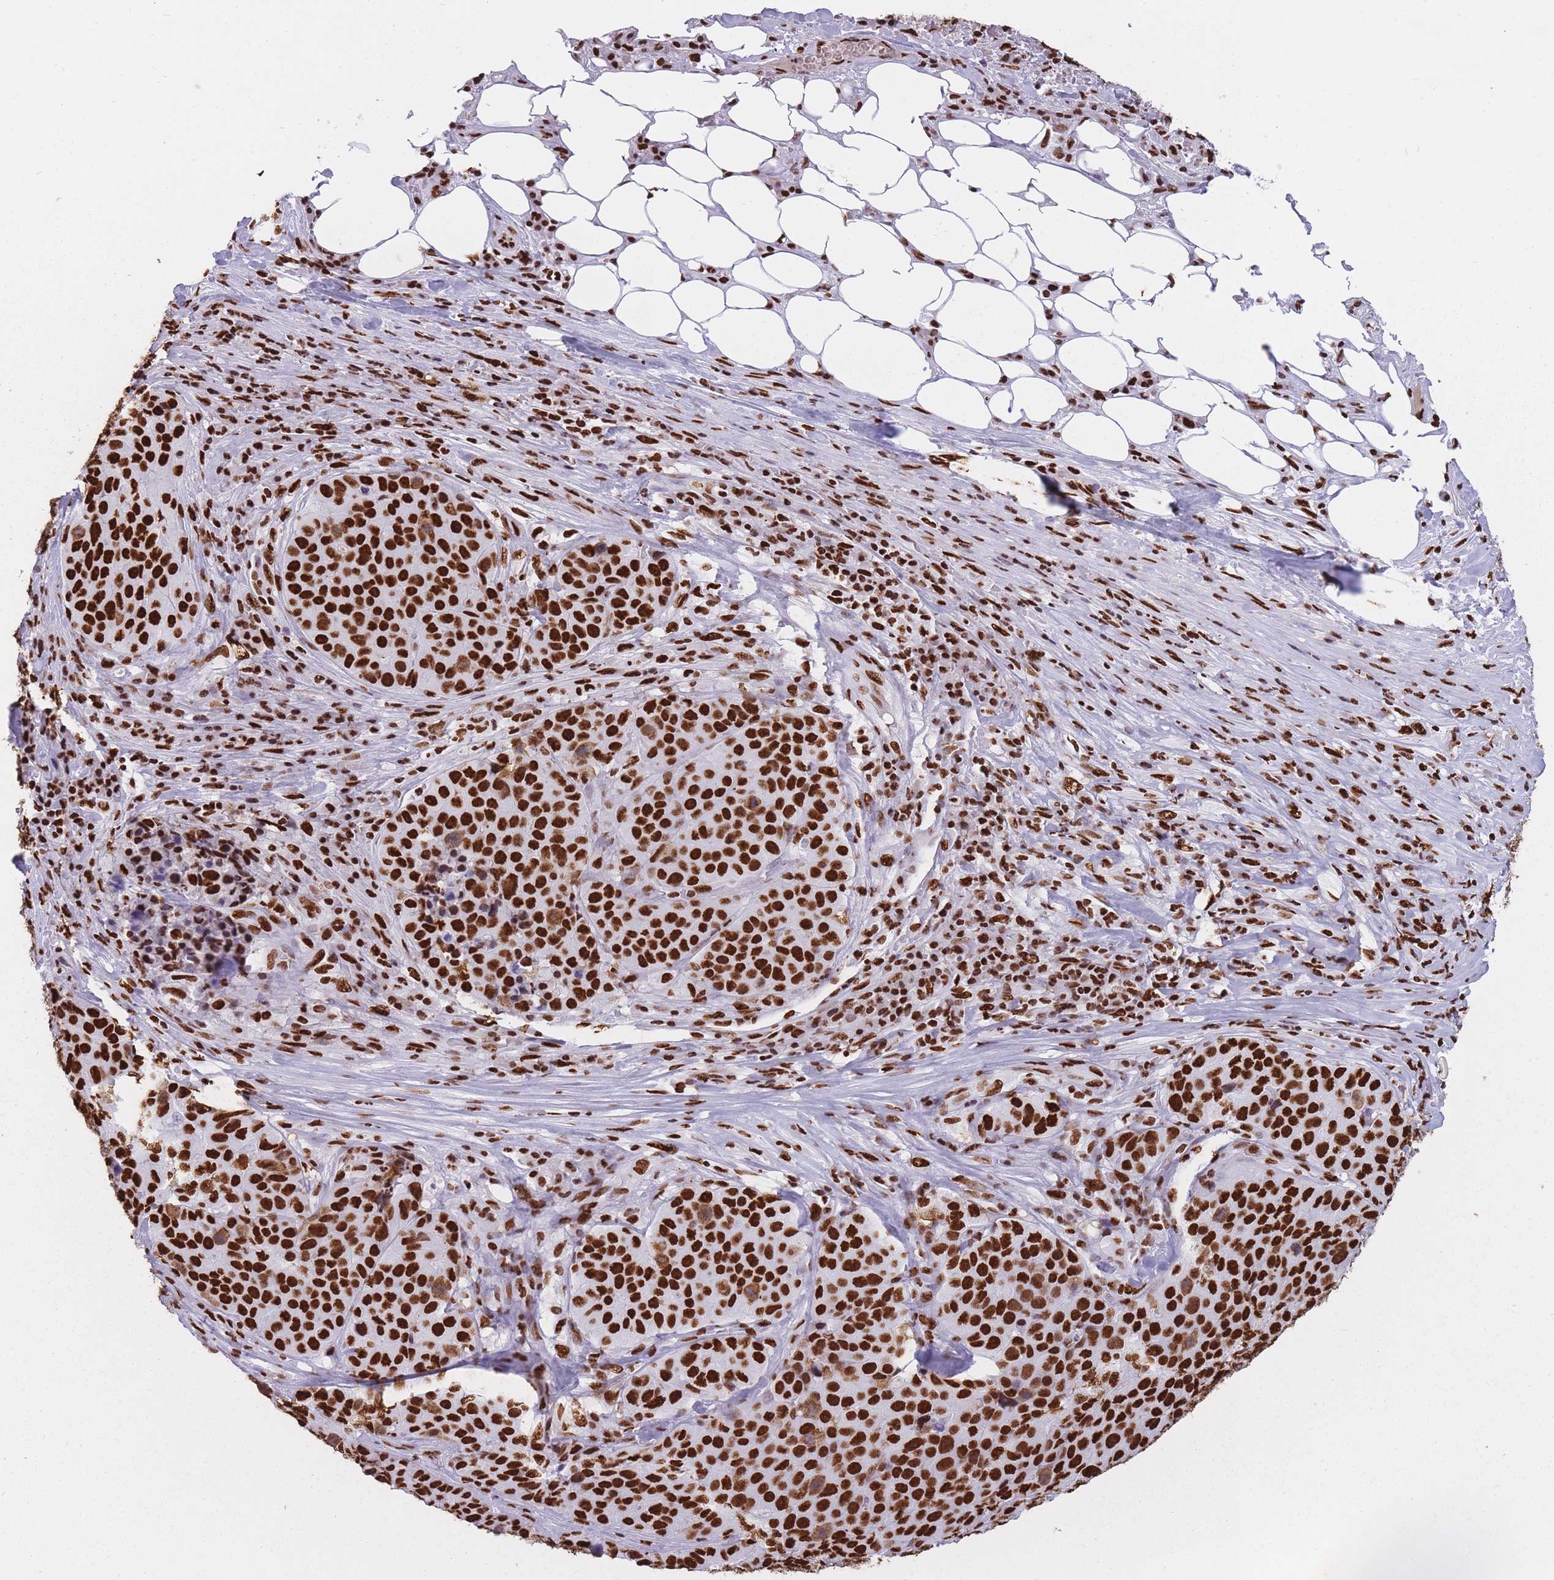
{"staining": {"intensity": "strong", "quantity": ">75%", "location": "cytoplasmic/membranous,nuclear"}, "tissue": "stomach cancer", "cell_type": "Tumor cells", "image_type": "cancer", "snomed": [{"axis": "morphology", "description": "Adenocarcinoma, NOS"}, {"axis": "topography", "description": "Stomach"}], "caption": "Brown immunohistochemical staining in stomach cancer demonstrates strong cytoplasmic/membranous and nuclear staining in about >75% of tumor cells. The staining is performed using DAB brown chromogen to label protein expression. The nuclei are counter-stained blue using hematoxylin.", "gene": "HNRNPUL1", "patient": {"sex": "male", "age": 71}}